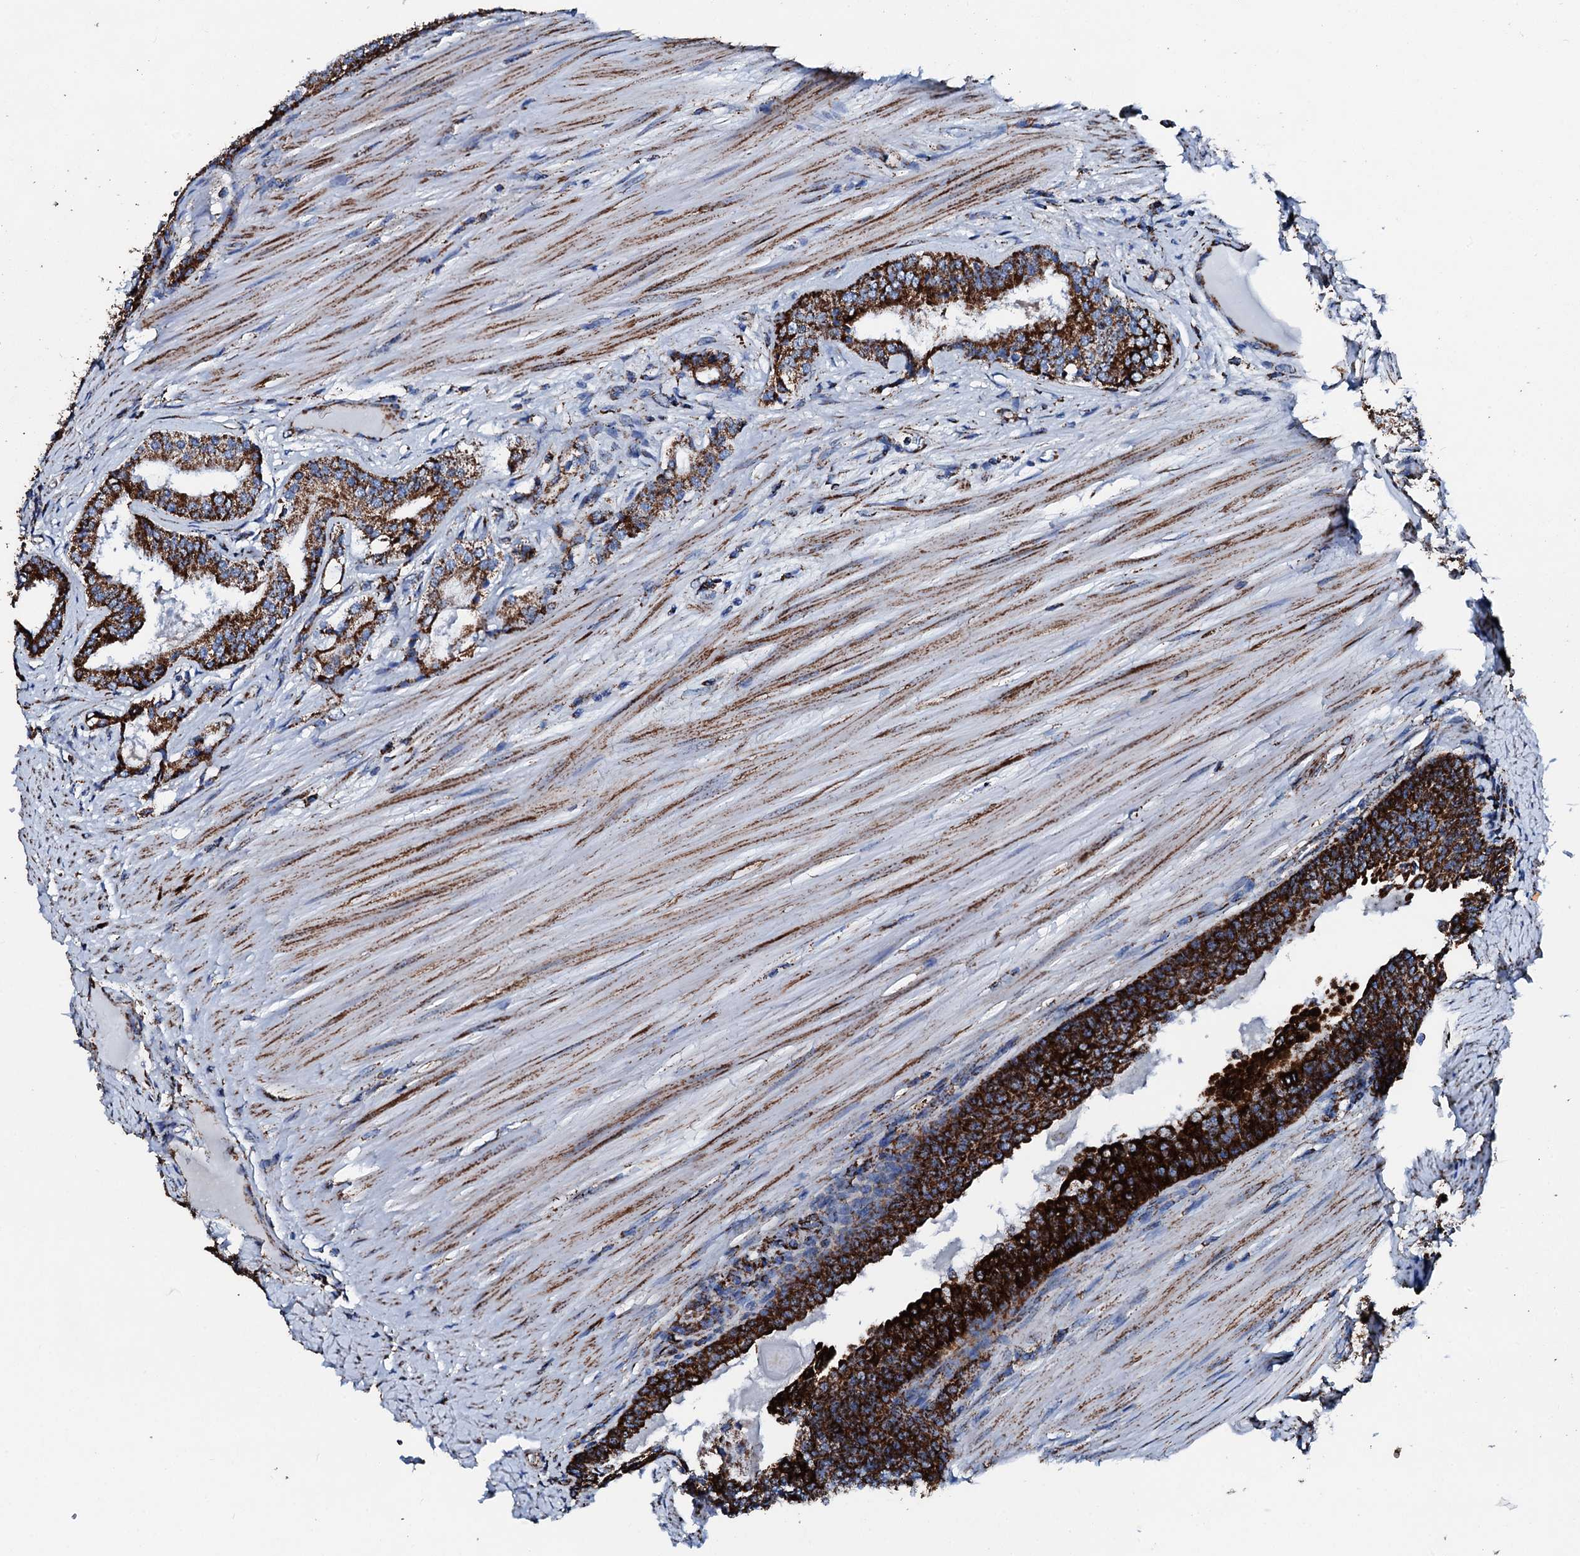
{"staining": {"intensity": "strong", "quantity": ">75%", "location": "cytoplasmic/membranous"}, "tissue": "prostate cancer", "cell_type": "Tumor cells", "image_type": "cancer", "snomed": [{"axis": "morphology", "description": "Adenocarcinoma, High grade"}, {"axis": "topography", "description": "Prostate"}], "caption": "Protein staining of high-grade adenocarcinoma (prostate) tissue displays strong cytoplasmic/membranous expression in approximately >75% of tumor cells. (Stains: DAB in brown, nuclei in blue, Microscopy: brightfield microscopy at high magnification).", "gene": "HADH", "patient": {"sex": "male", "age": 63}}